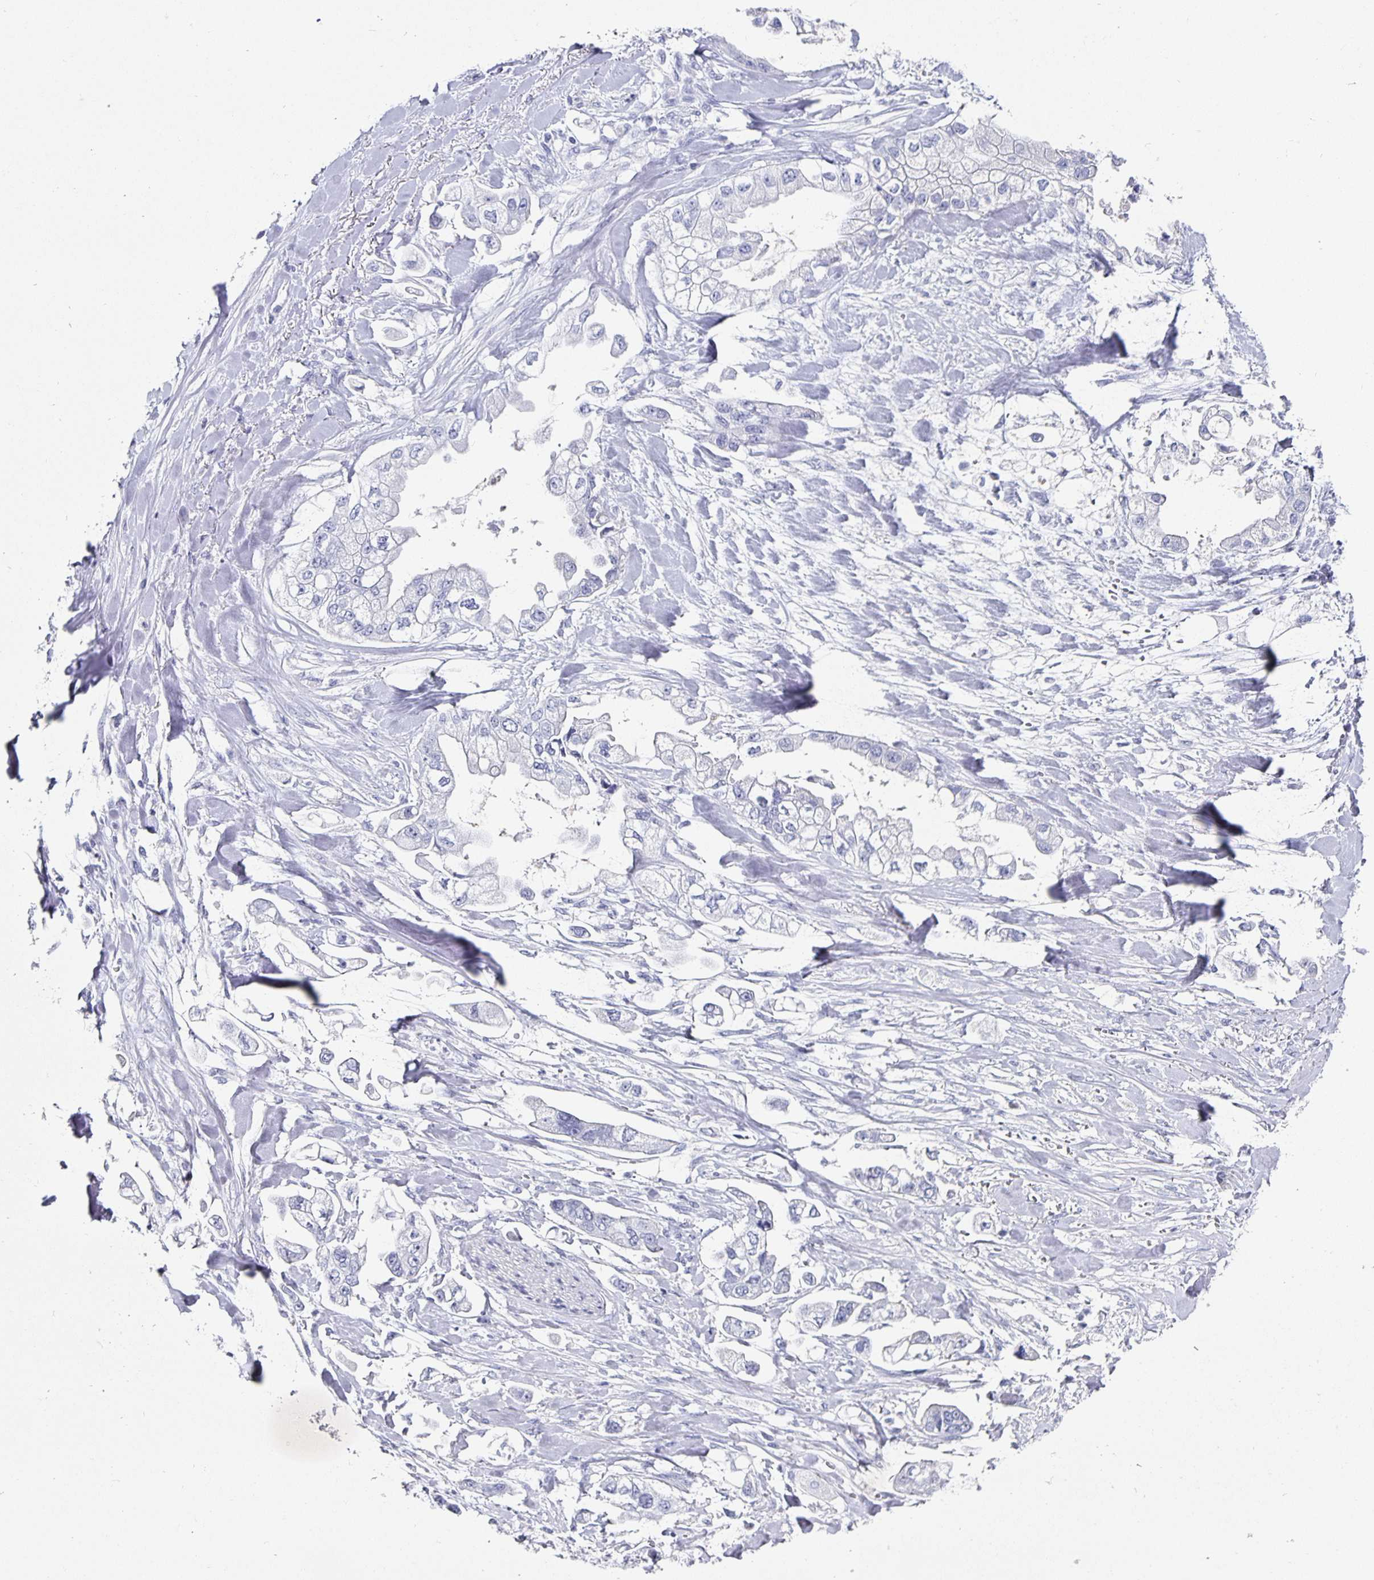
{"staining": {"intensity": "negative", "quantity": "none", "location": "none"}, "tissue": "stomach cancer", "cell_type": "Tumor cells", "image_type": "cancer", "snomed": [{"axis": "morphology", "description": "Adenocarcinoma, NOS"}, {"axis": "topography", "description": "Stomach"}], "caption": "Protein analysis of stomach cancer (adenocarcinoma) demonstrates no significant expression in tumor cells.", "gene": "CHGA", "patient": {"sex": "male", "age": 62}}